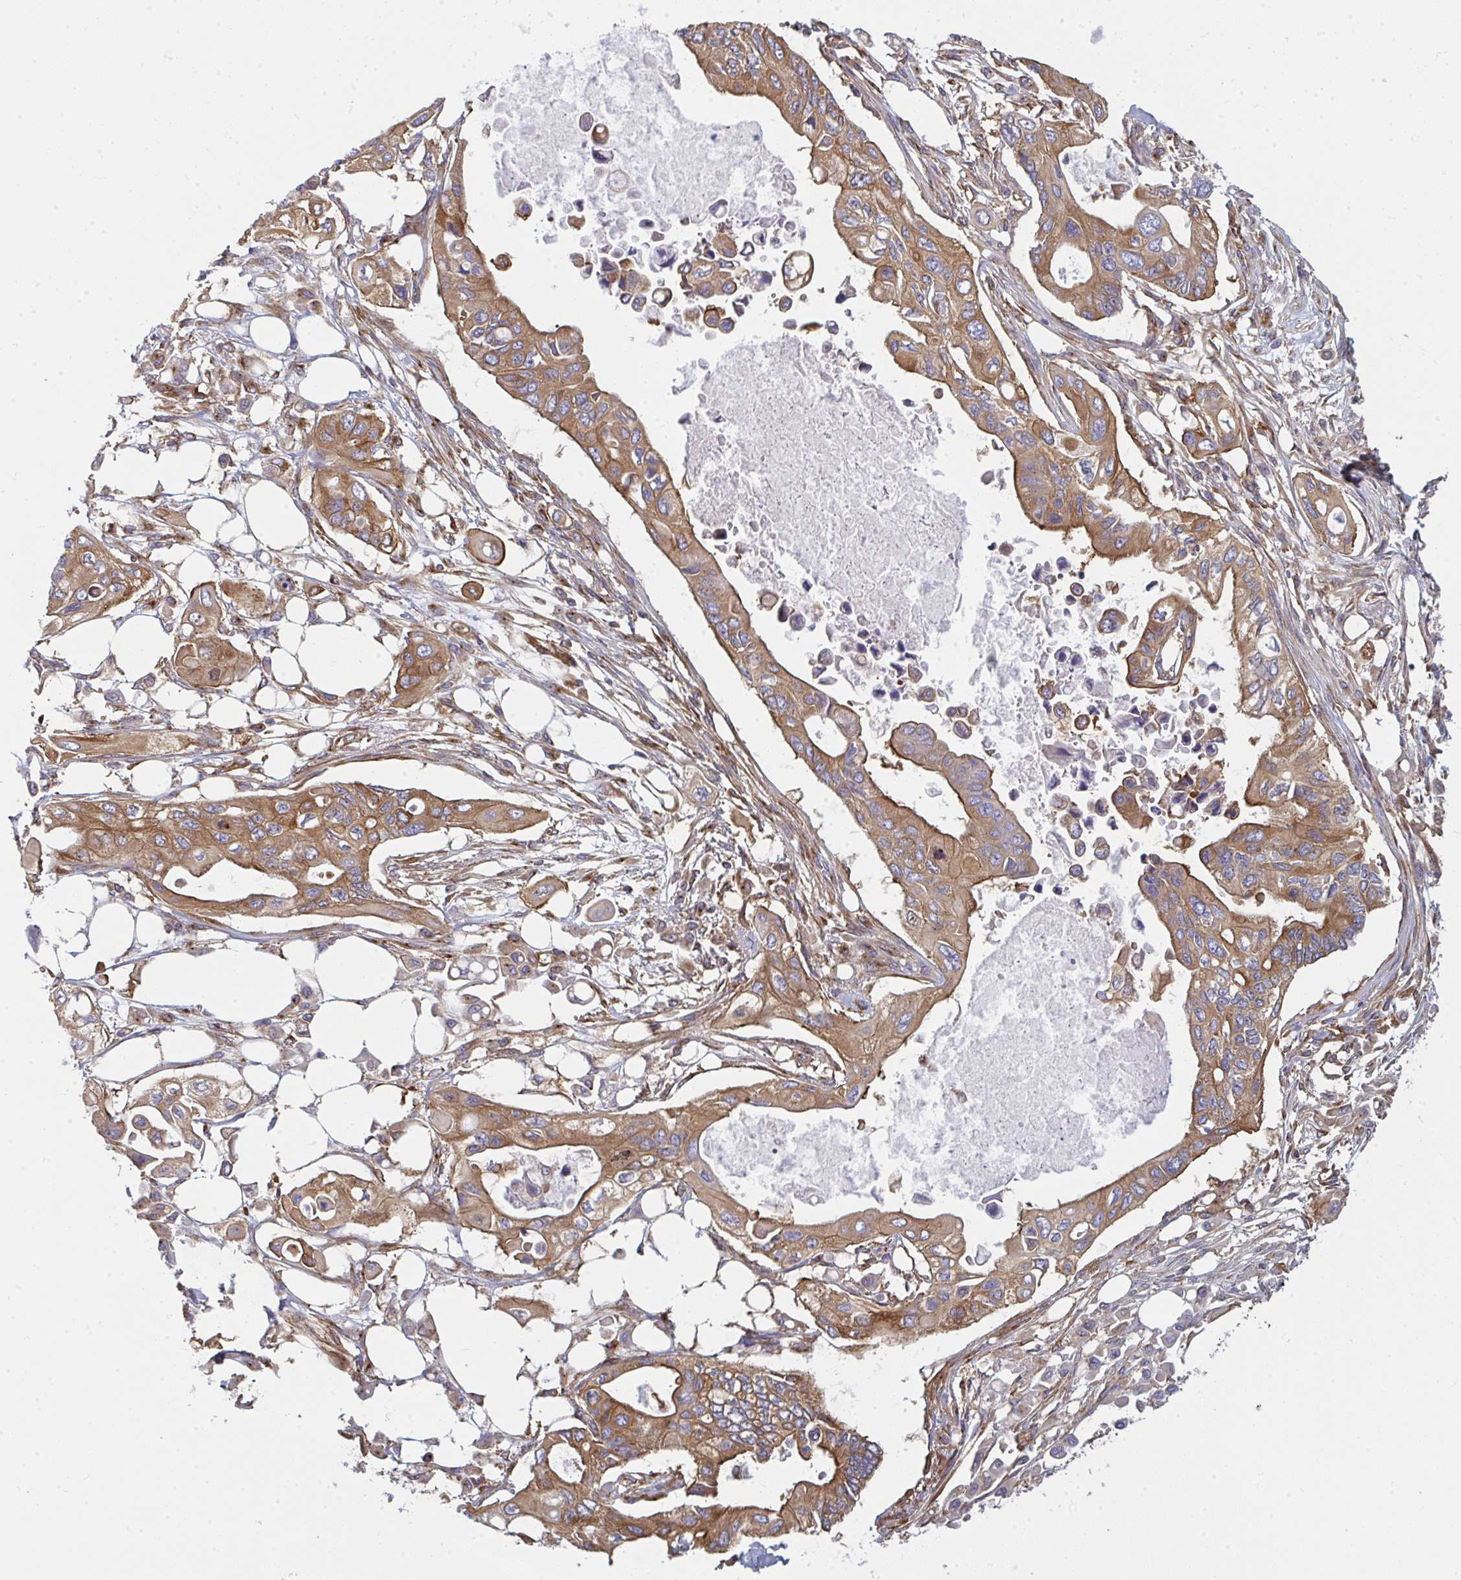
{"staining": {"intensity": "moderate", "quantity": ">75%", "location": "cytoplasmic/membranous"}, "tissue": "pancreatic cancer", "cell_type": "Tumor cells", "image_type": "cancer", "snomed": [{"axis": "morphology", "description": "Adenocarcinoma, NOS"}, {"axis": "topography", "description": "Pancreas"}], "caption": "There is medium levels of moderate cytoplasmic/membranous expression in tumor cells of pancreatic cancer, as demonstrated by immunohistochemical staining (brown color).", "gene": "DYNC1I2", "patient": {"sex": "female", "age": 63}}